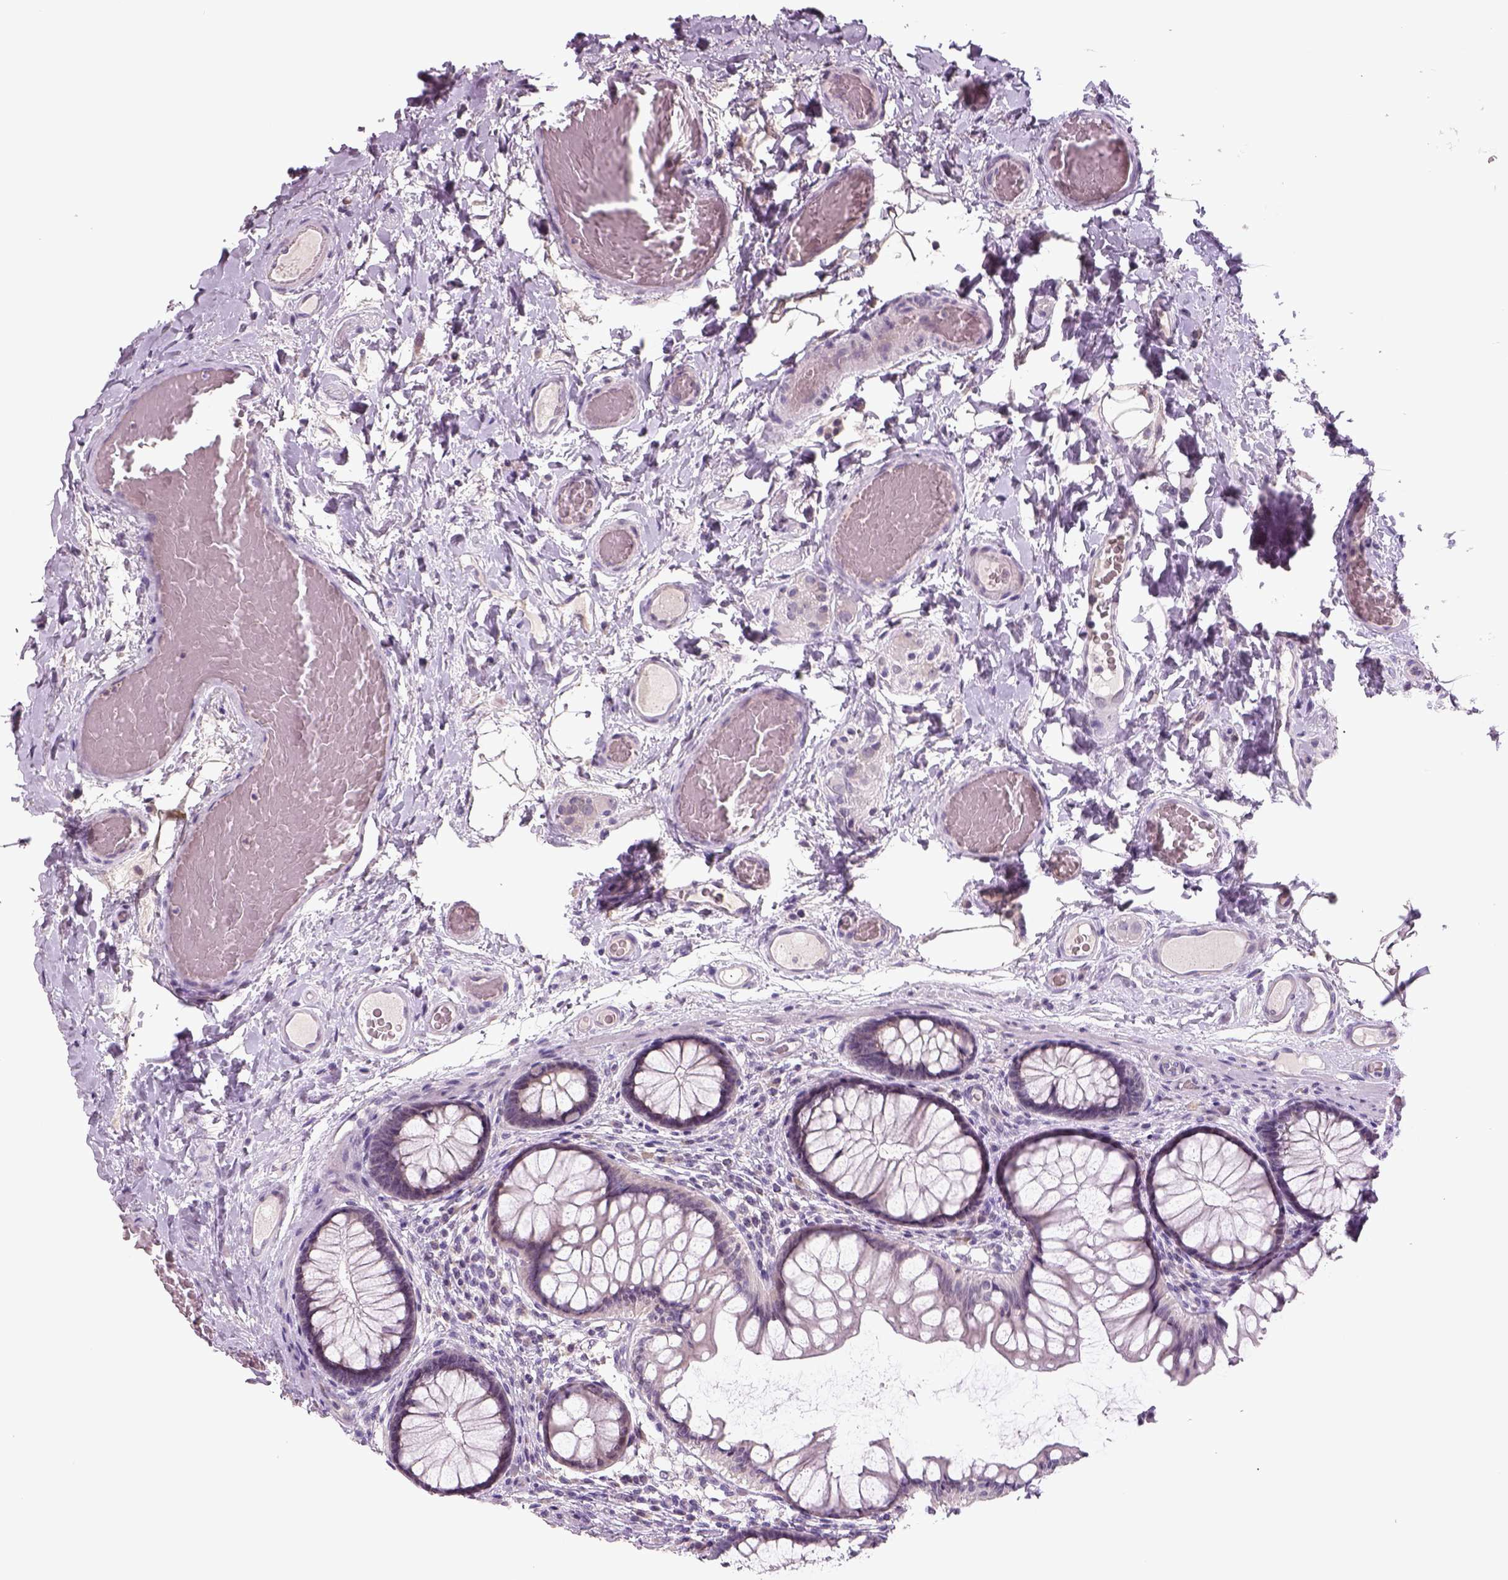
{"staining": {"intensity": "negative", "quantity": "none", "location": "none"}, "tissue": "colon", "cell_type": "Endothelial cells", "image_type": "normal", "snomed": [{"axis": "morphology", "description": "Normal tissue, NOS"}, {"axis": "topography", "description": "Colon"}], "caption": "This is an immunohistochemistry (IHC) micrograph of unremarkable colon. There is no expression in endothelial cells.", "gene": "PENK", "patient": {"sex": "female", "age": 65}}